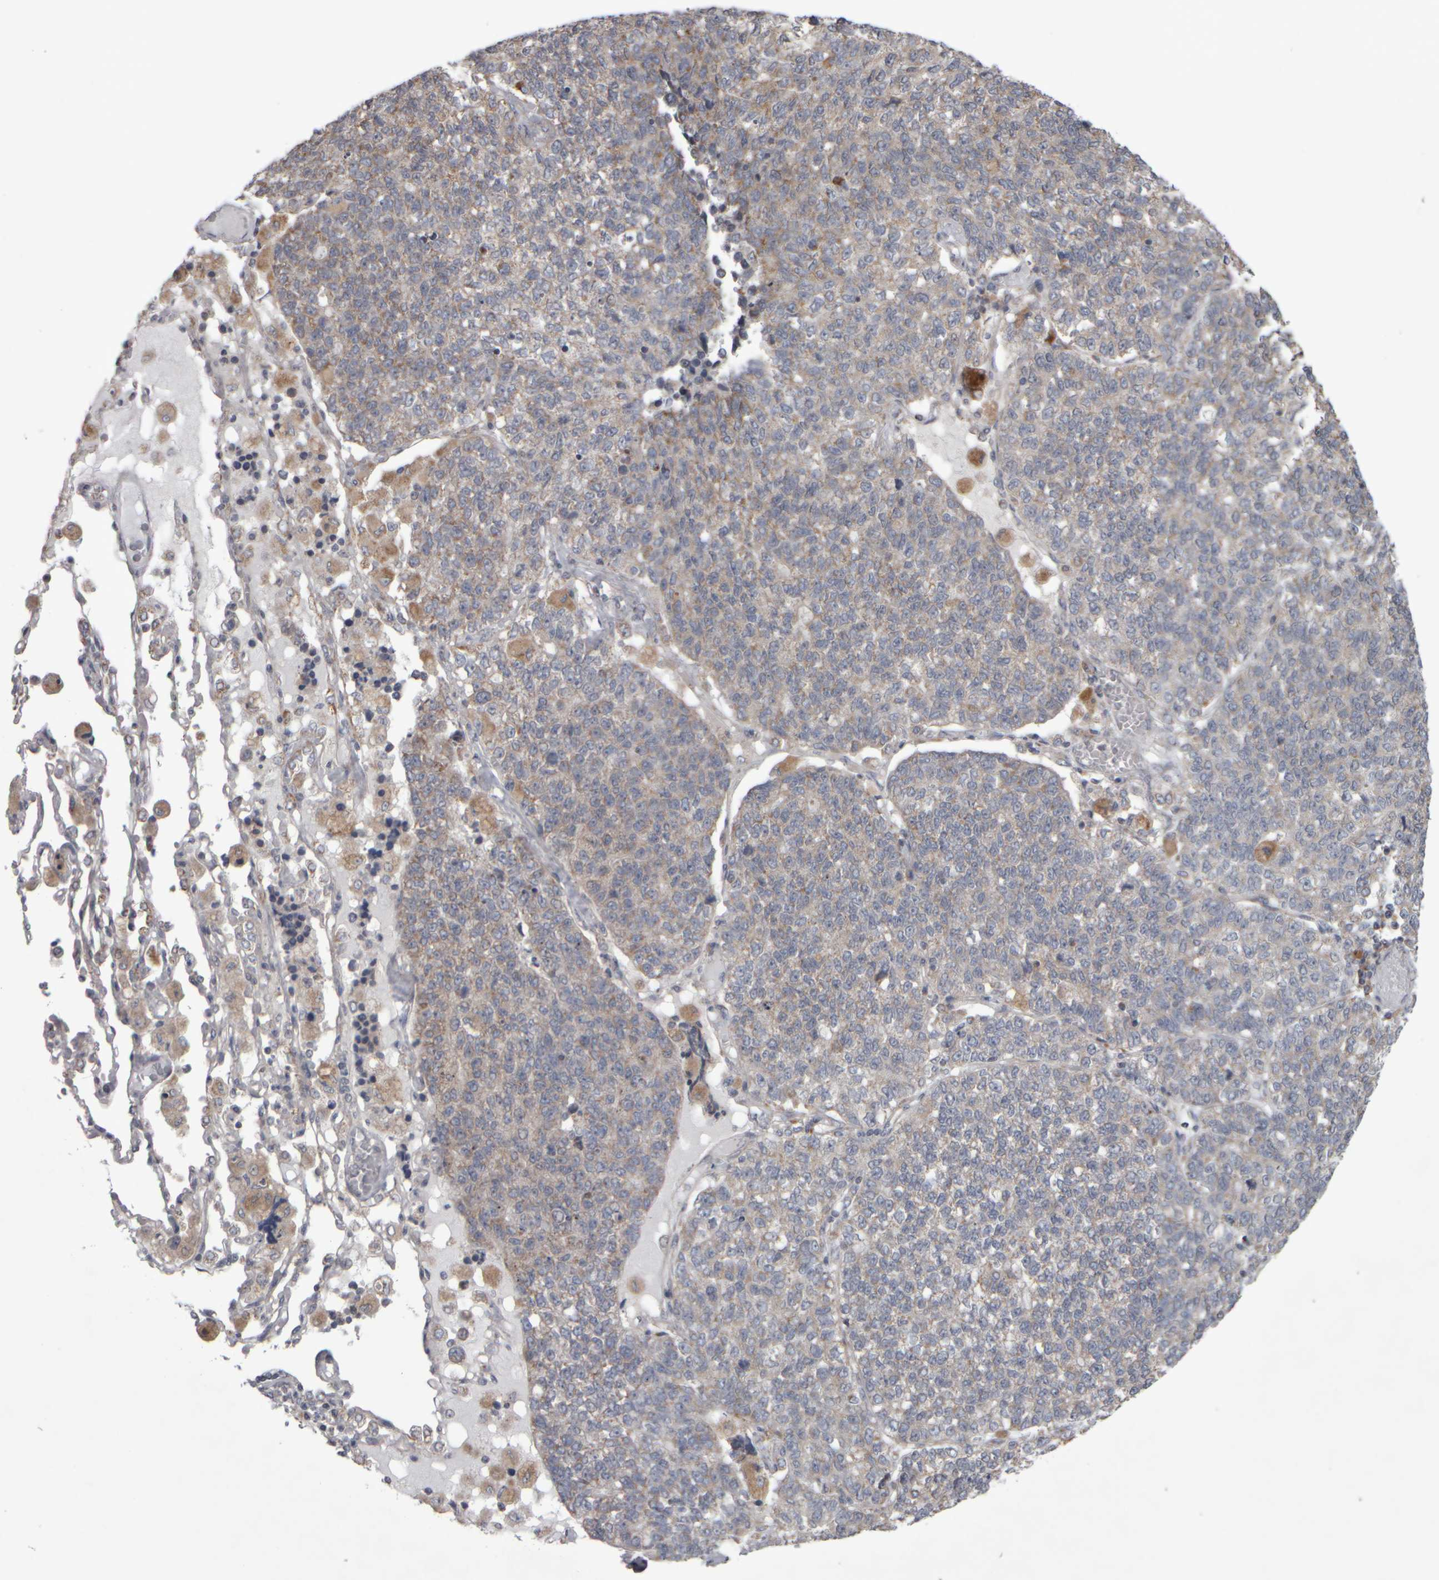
{"staining": {"intensity": "weak", "quantity": "25%-75%", "location": "cytoplasmic/membranous"}, "tissue": "lung cancer", "cell_type": "Tumor cells", "image_type": "cancer", "snomed": [{"axis": "morphology", "description": "Adenocarcinoma, NOS"}, {"axis": "topography", "description": "Lung"}], "caption": "Immunohistochemistry (IHC) micrograph of neoplastic tissue: human lung adenocarcinoma stained using IHC reveals low levels of weak protein expression localized specifically in the cytoplasmic/membranous of tumor cells, appearing as a cytoplasmic/membranous brown color.", "gene": "SCO1", "patient": {"sex": "male", "age": 49}}